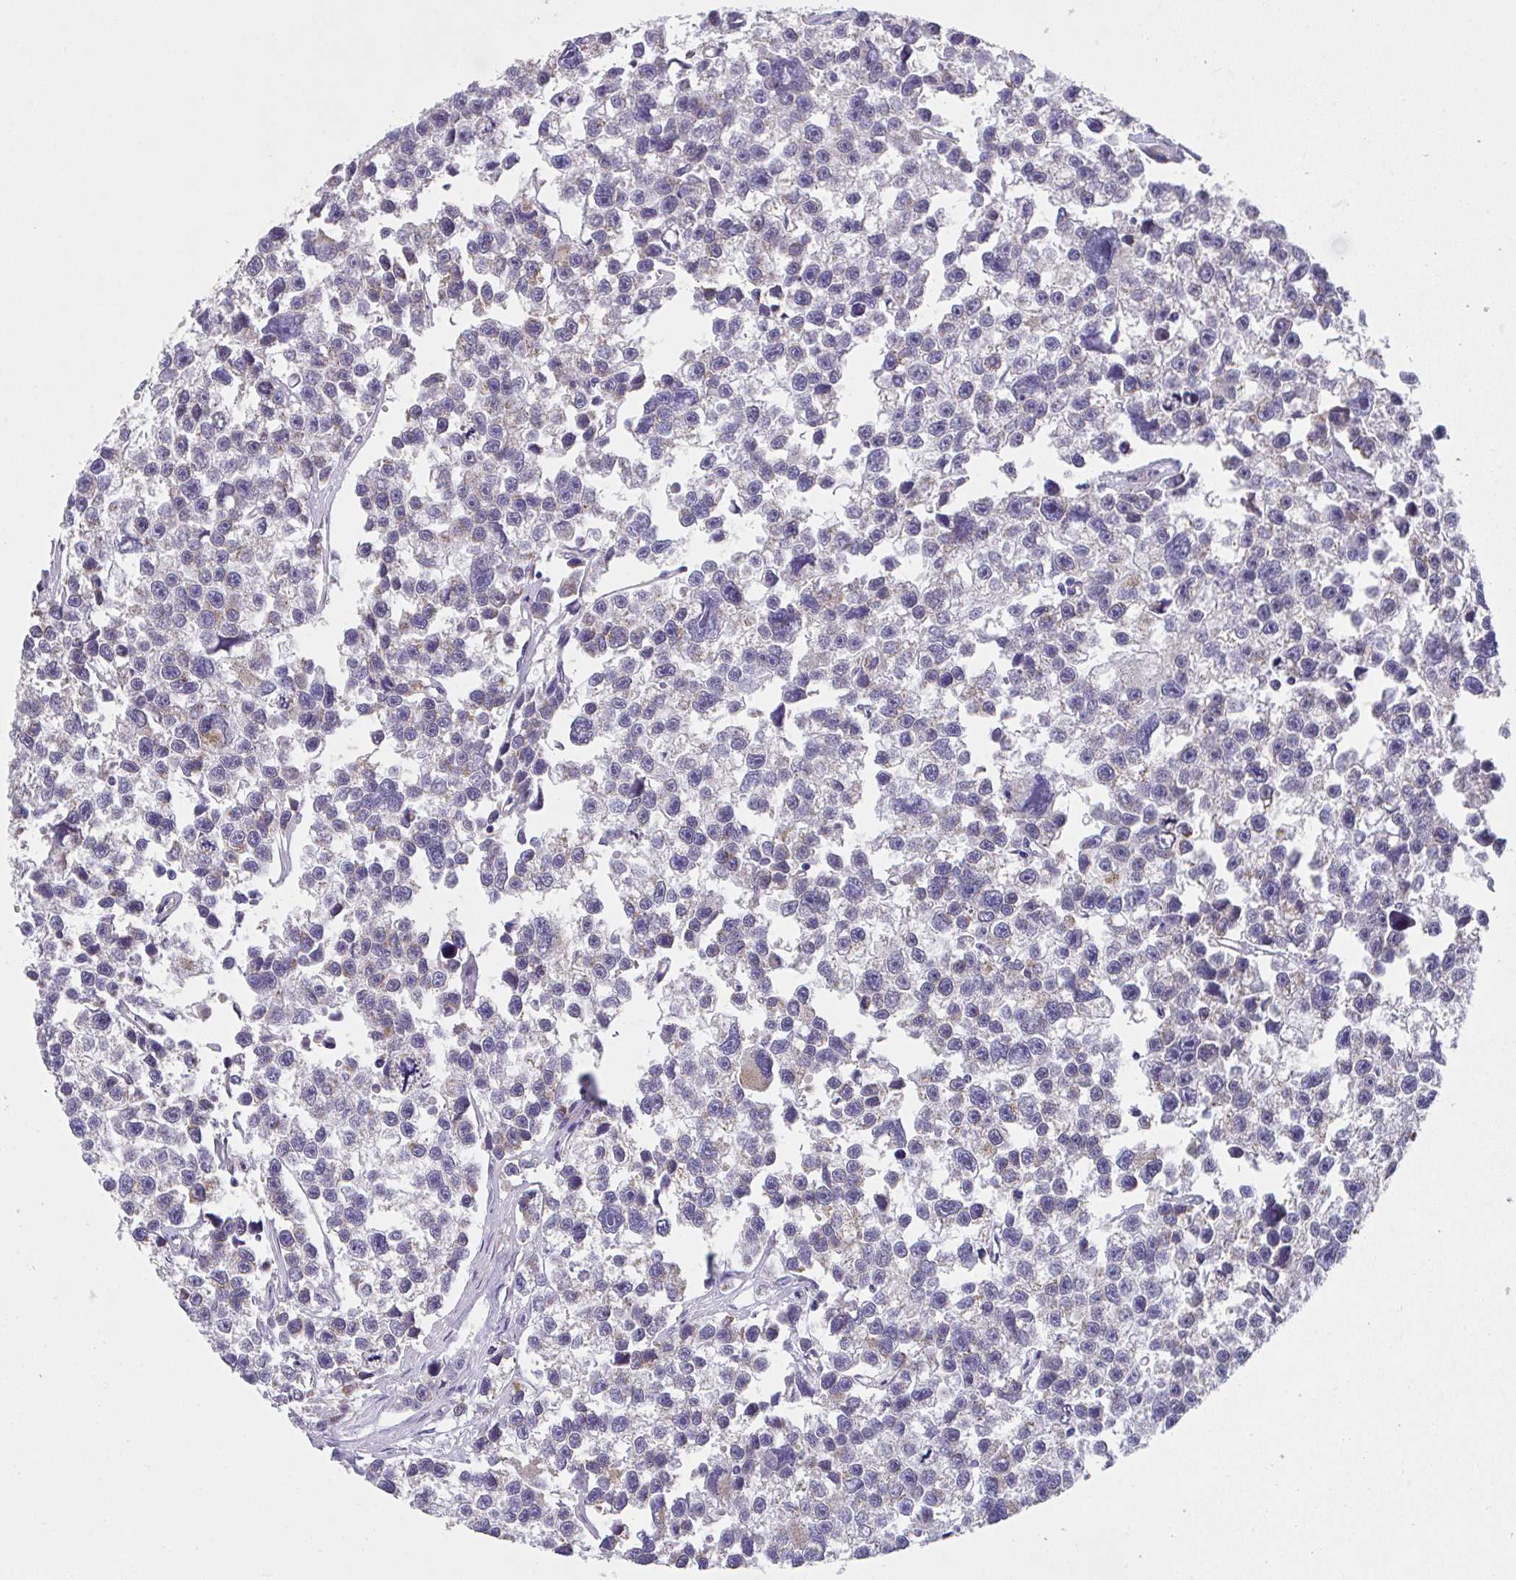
{"staining": {"intensity": "weak", "quantity": "<25%", "location": "cytoplasmic/membranous"}, "tissue": "testis cancer", "cell_type": "Tumor cells", "image_type": "cancer", "snomed": [{"axis": "morphology", "description": "Seminoma, NOS"}, {"axis": "topography", "description": "Testis"}], "caption": "Immunohistochemistry (IHC) of testis cancer demonstrates no expression in tumor cells.", "gene": "MIA3", "patient": {"sex": "male", "age": 26}}